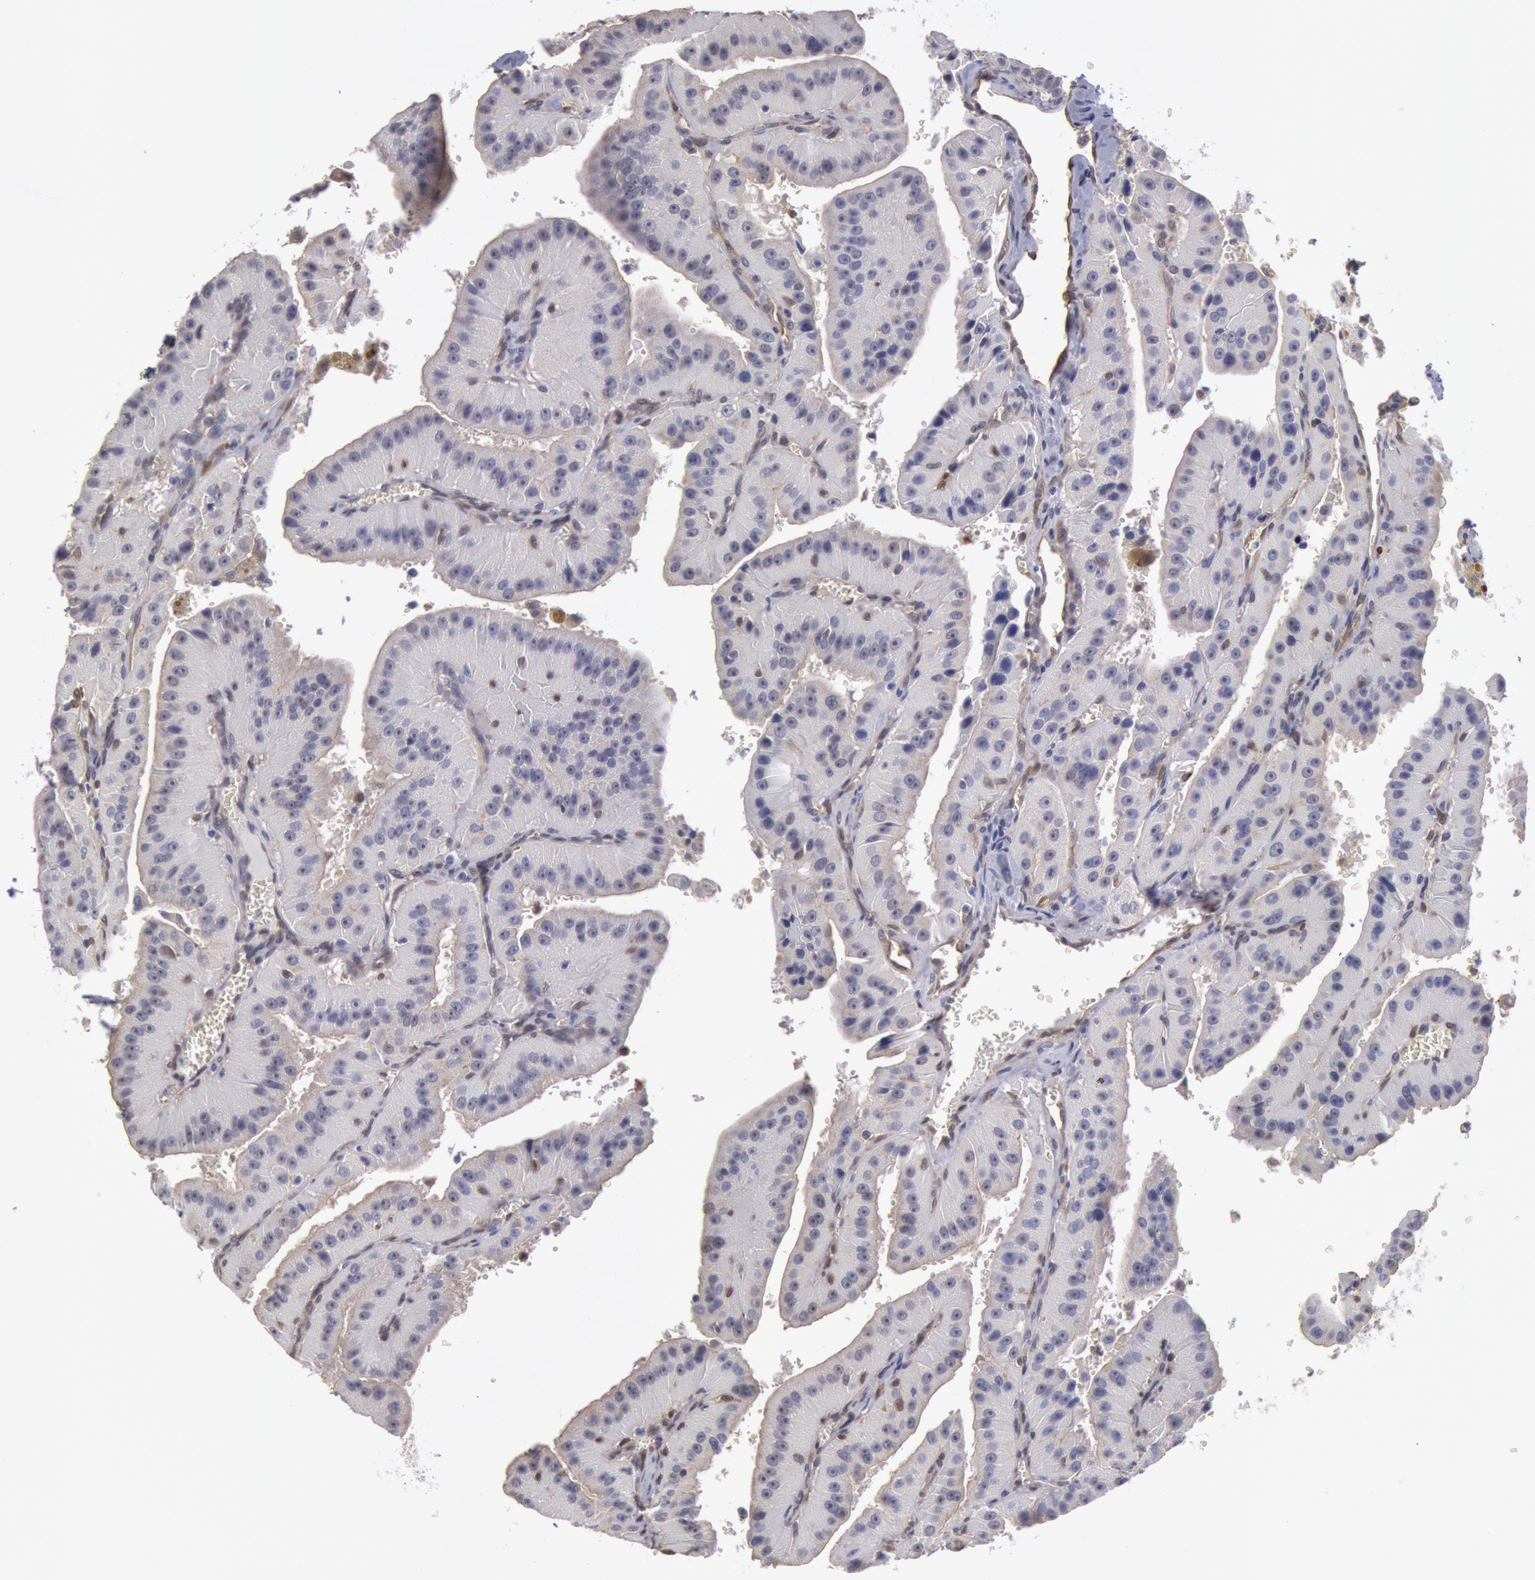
{"staining": {"intensity": "negative", "quantity": "none", "location": "none"}, "tissue": "thyroid cancer", "cell_type": "Tumor cells", "image_type": "cancer", "snomed": [{"axis": "morphology", "description": "Carcinoma, NOS"}, {"axis": "topography", "description": "Thyroid gland"}], "caption": "This is a photomicrograph of IHC staining of thyroid cancer (carcinoma), which shows no expression in tumor cells.", "gene": "CCDC50", "patient": {"sex": "male", "age": 76}}